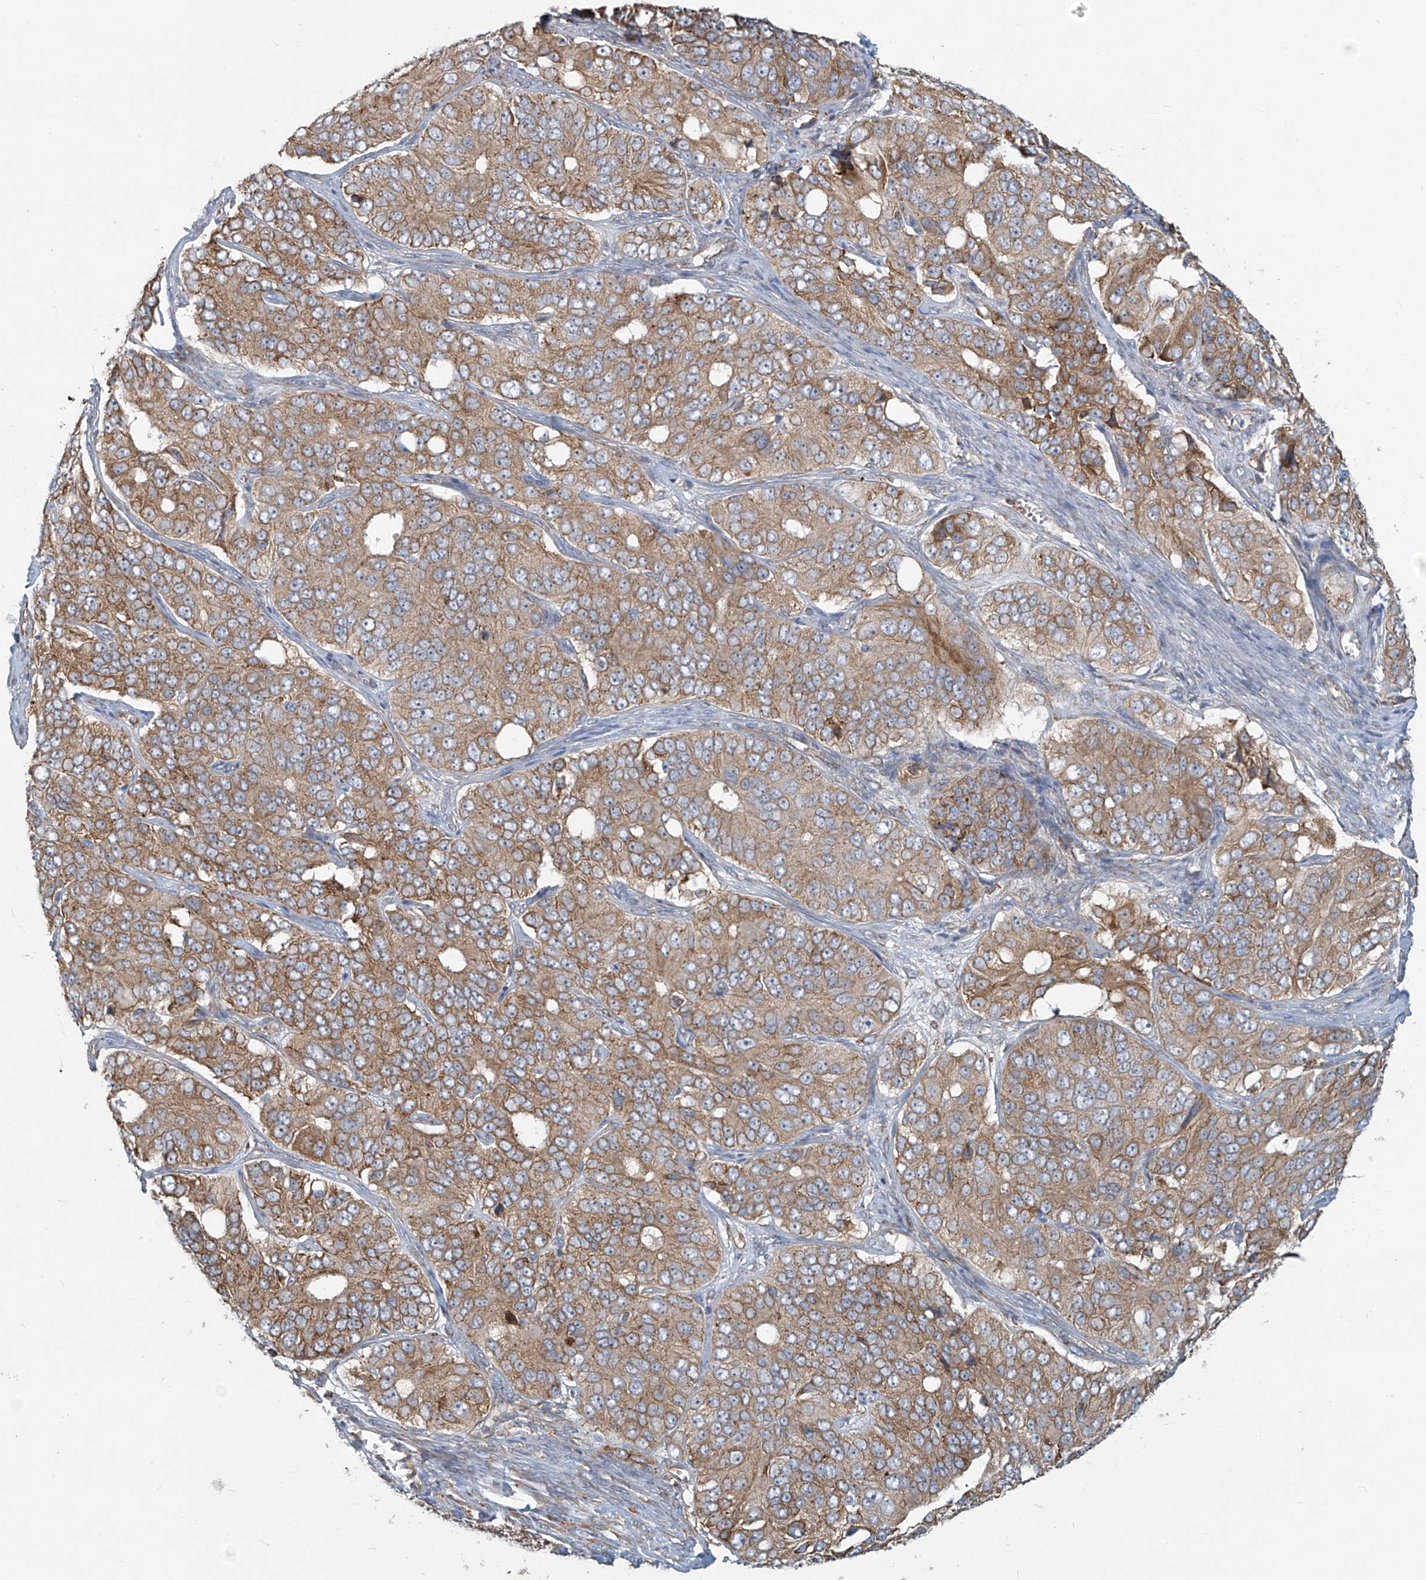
{"staining": {"intensity": "moderate", "quantity": ">75%", "location": "cytoplasmic/membranous"}, "tissue": "ovarian cancer", "cell_type": "Tumor cells", "image_type": "cancer", "snomed": [{"axis": "morphology", "description": "Carcinoma, endometroid"}, {"axis": "topography", "description": "Ovary"}], "caption": "Immunohistochemical staining of ovarian endometroid carcinoma demonstrates medium levels of moderate cytoplasmic/membranous protein positivity in about >75% of tumor cells.", "gene": "KATNIP", "patient": {"sex": "female", "age": 51}}